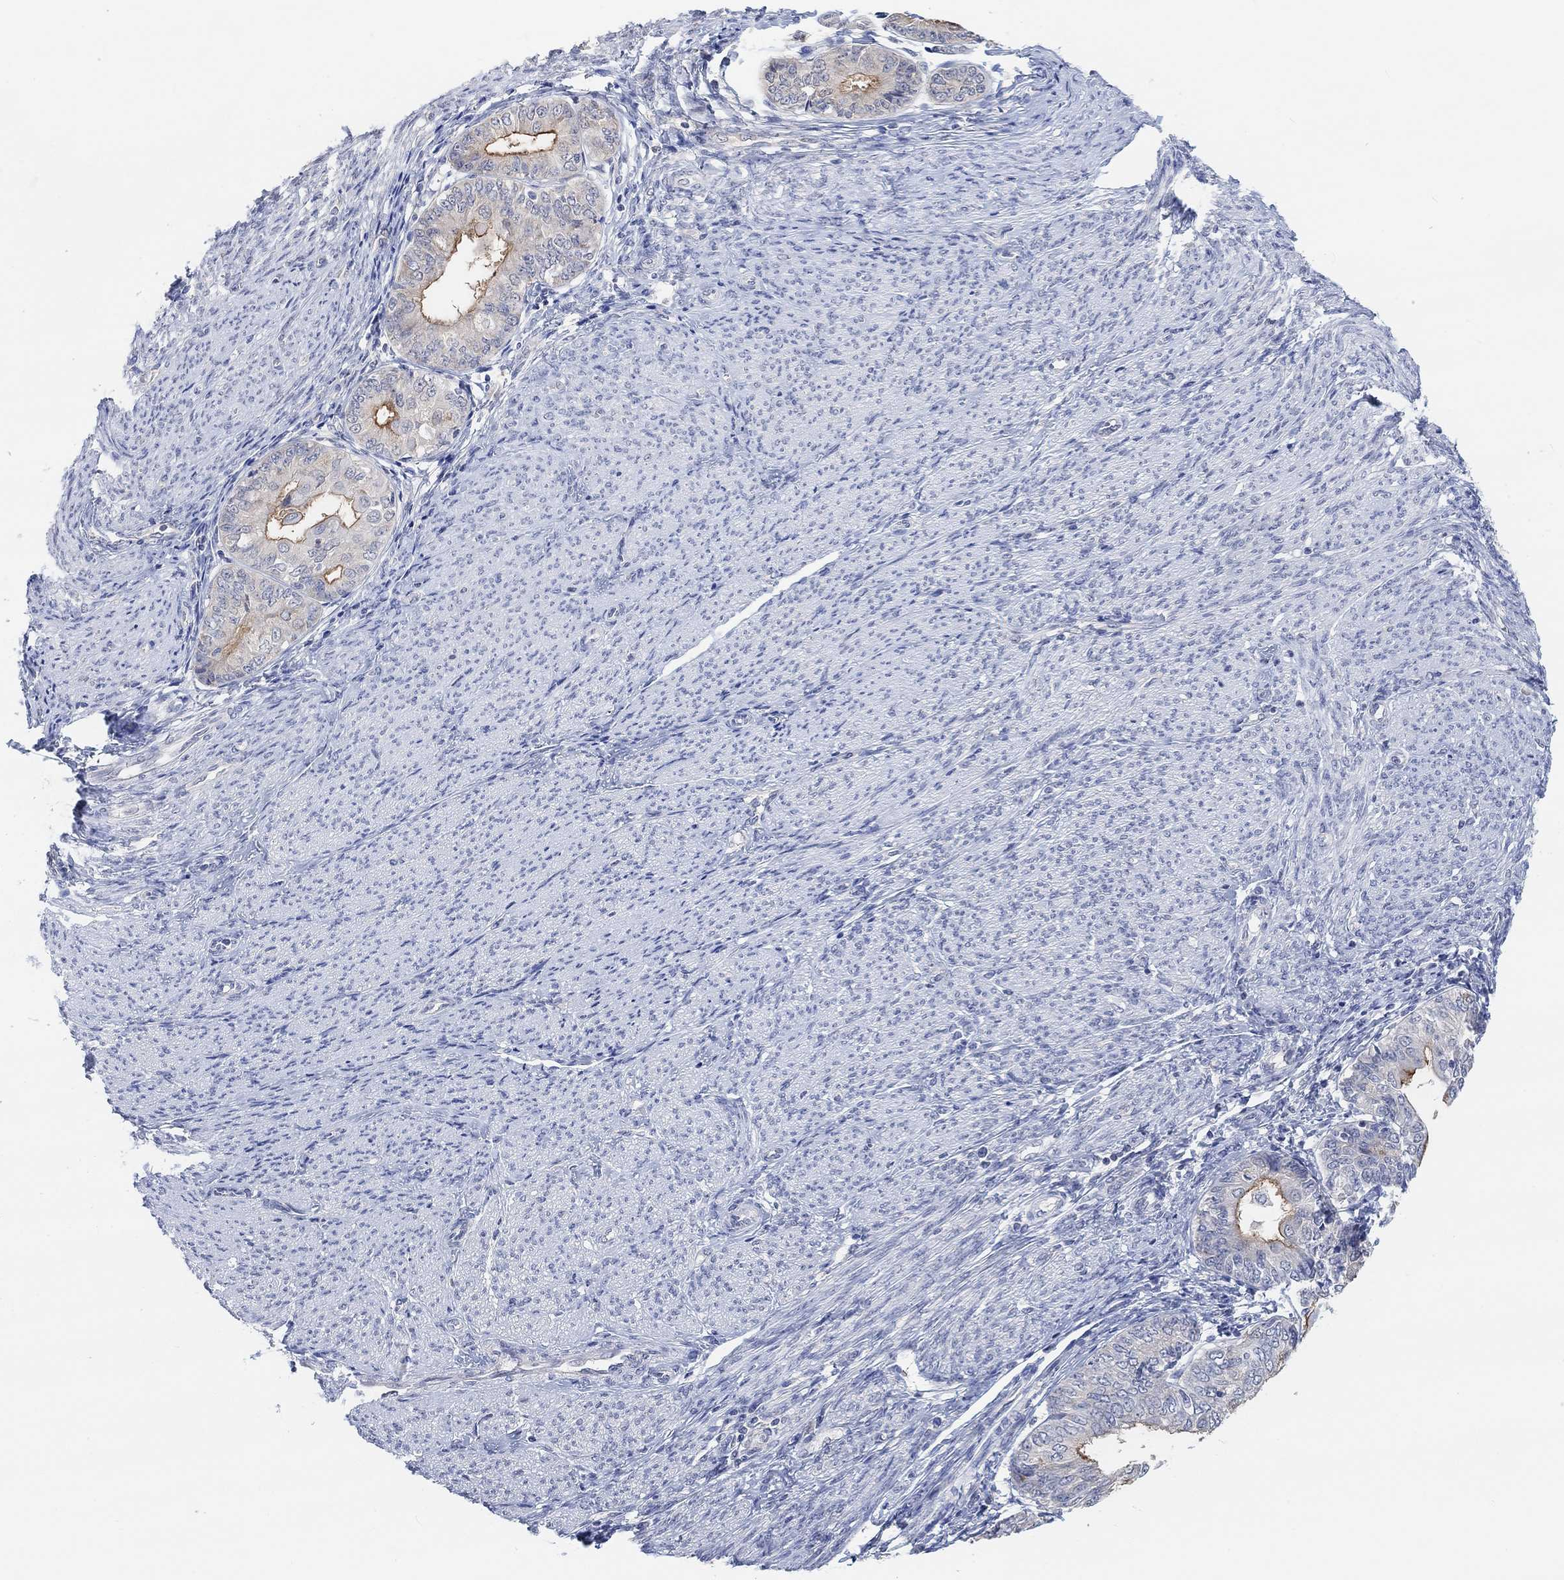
{"staining": {"intensity": "strong", "quantity": ">75%", "location": "cytoplasmic/membranous"}, "tissue": "endometrial cancer", "cell_type": "Tumor cells", "image_type": "cancer", "snomed": [{"axis": "morphology", "description": "Adenocarcinoma, NOS"}, {"axis": "topography", "description": "Endometrium"}], "caption": "An image showing strong cytoplasmic/membranous staining in approximately >75% of tumor cells in endometrial cancer (adenocarcinoma), as visualized by brown immunohistochemical staining.", "gene": "MUC1", "patient": {"sex": "female", "age": 68}}